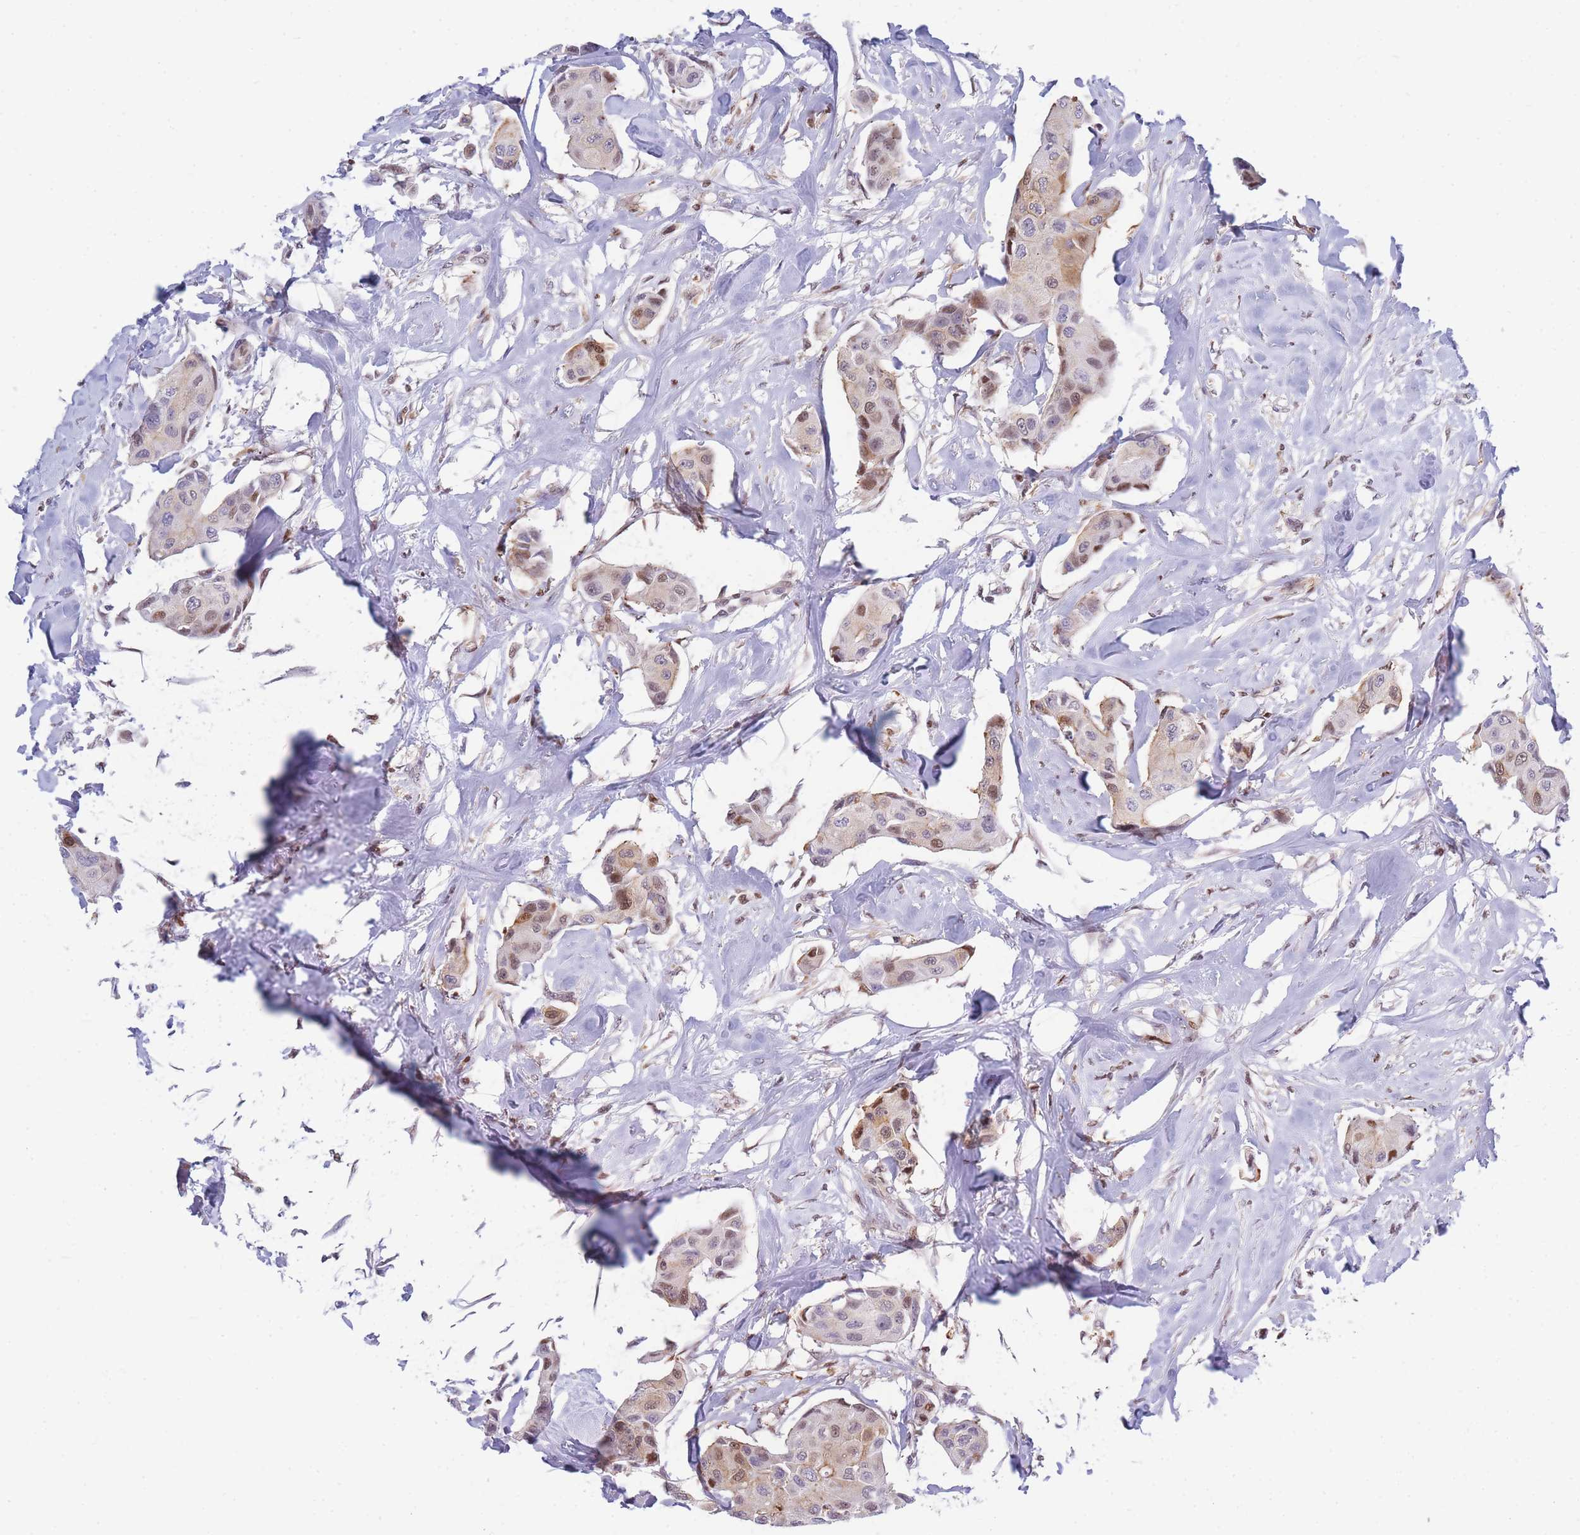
{"staining": {"intensity": "moderate", "quantity": "<25%", "location": "nuclear"}, "tissue": "breast cancer", "cell_type": "Tumor cells", "image_type": "cancer", "snomed": [{"axis": "morphology", "description": "Duct carcinoma"}, {"axis": "topography", "description": "Breast"}, {"axis": "topography", "description": "Lymph node"}], "caption": "High-magnification brightfield microscopy of breast cancer stained with DAB (3,3'-diaminobenzidine) (brown) and counterstained with hematoxylin (blue). tumor cells exhibit moderate nuclear staining is seen in approximately<25% of cells.", "gene": "CRACD", "patient": {"sex": "female", "age": 80}}